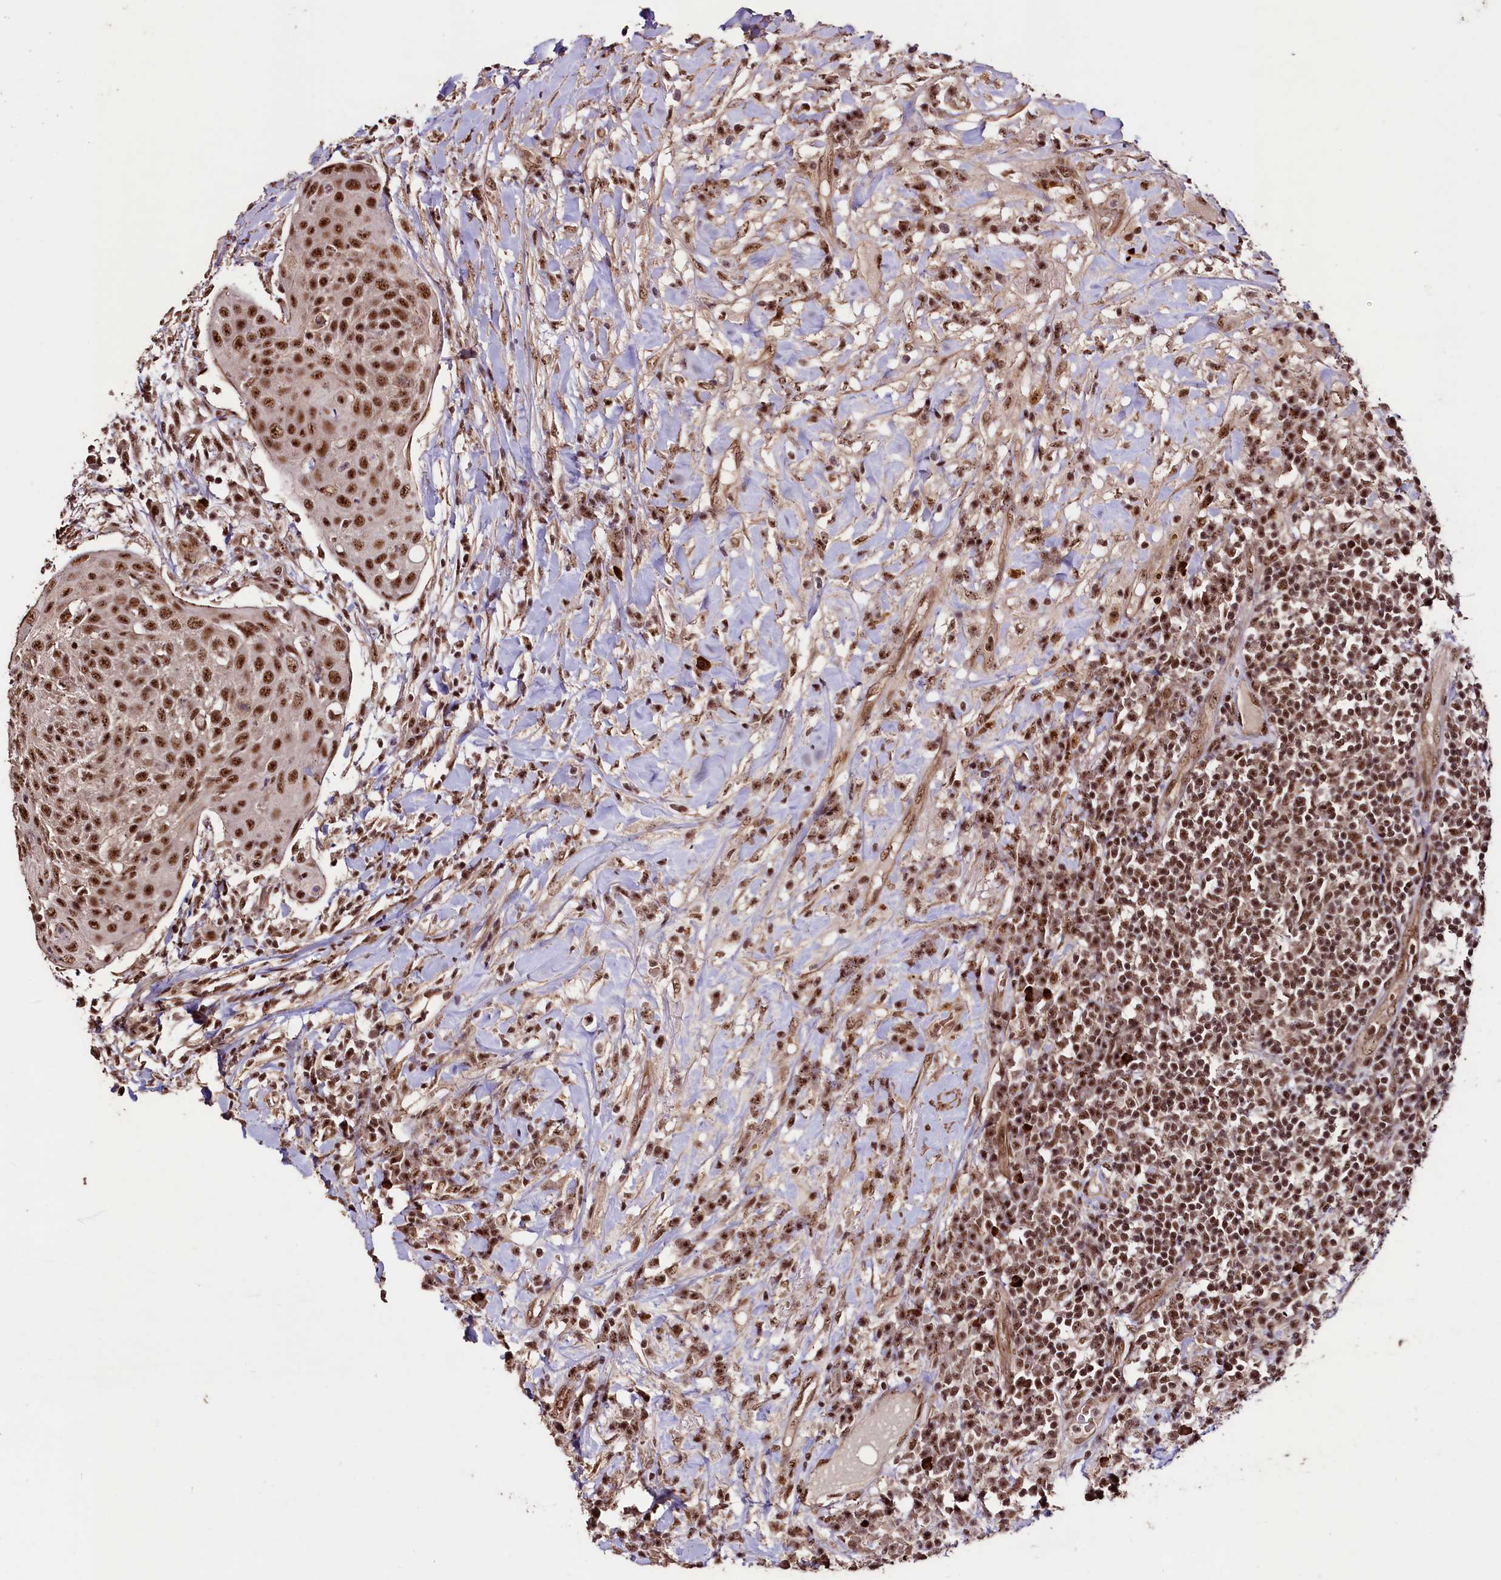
{"staining": {"intensity": "strong", "quantity": ">75%", "location": "nuclear"}, "tissue": "urothelial cancer", "cell_type": "Tumor cells", "image_type": "cancer", "snomed": [{"axis": "morphology", "description": "Urothelial carcinoma, High grade"}, {"axis": "topography", "description": "Urinary bladder"}], "caption": "High-power microscopy captured an IHC histopathology image of urothelial cancer, revealing strong nuclear staining in approximately >75% of tumor cells. (Brightfield microscopy of DAB IHC at high magnification).", "gene": "SFSWAP", "patient": {"sex": "female", "age": 63}}